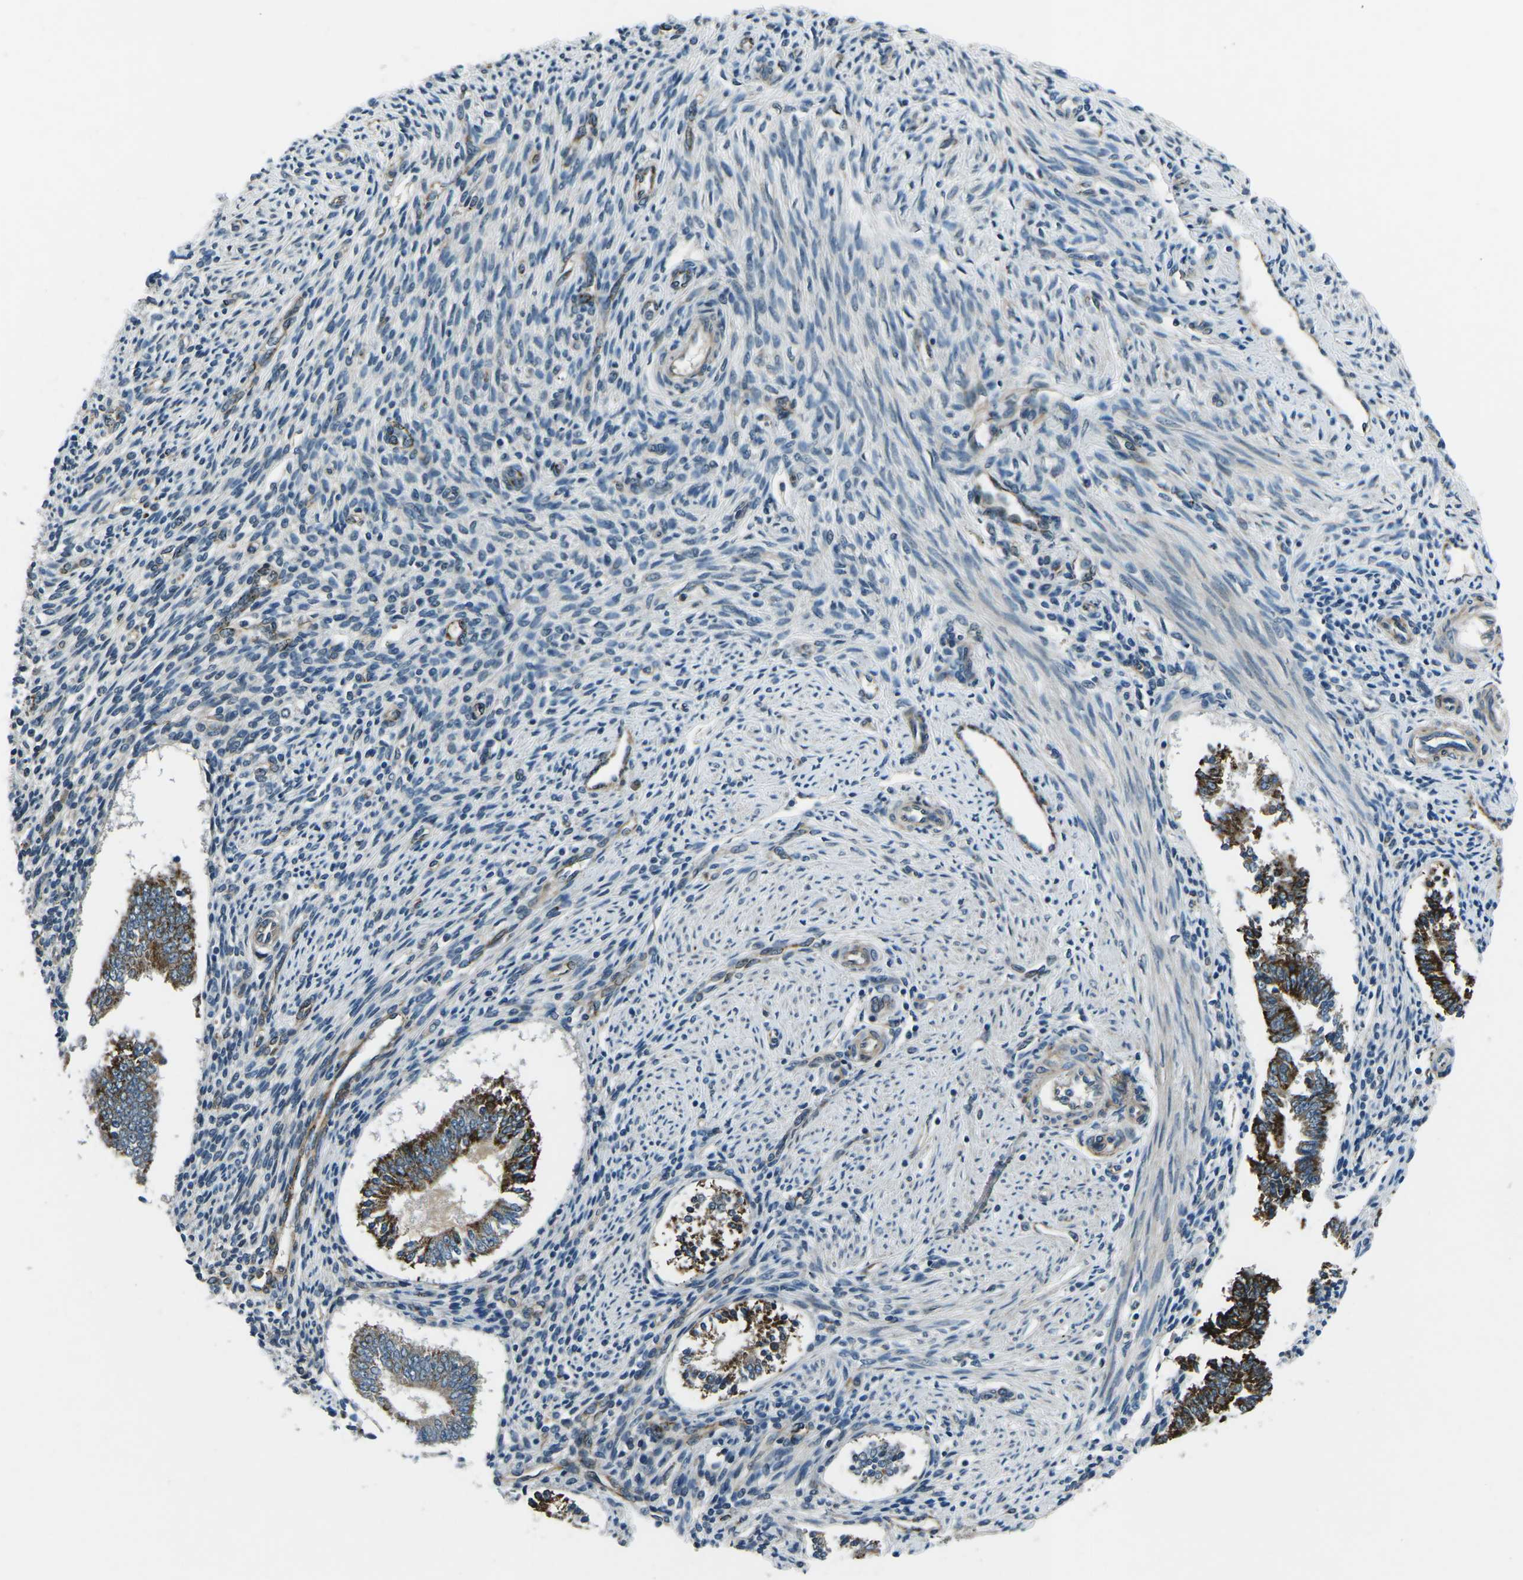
{"staining": {"intensity": "weak", "quantity": "<25%", "location": "cytoplasmic/membranous"}, "tissue": "endometrium", "cell_type": "Cells in endometrial stroma", "image_type": "normal", "snomed": [{"axis": "morphology", "description": "Normal tissue, NOS"}, {"axis": "topography", "description": "Endometrium"}], "caption": "Photomicrograph shows no protein expression in cells in endometrial stroma of benign endometrium. (Stains: DAB (3,3'-diaminobenzidine) immunohistochemistry (IHC) with hematoxylin counter stain, Microscopy: brightfield microscopy at high magnification).", "gene": "AFAP1", "patient": {"sex": "female", "age": 42}}